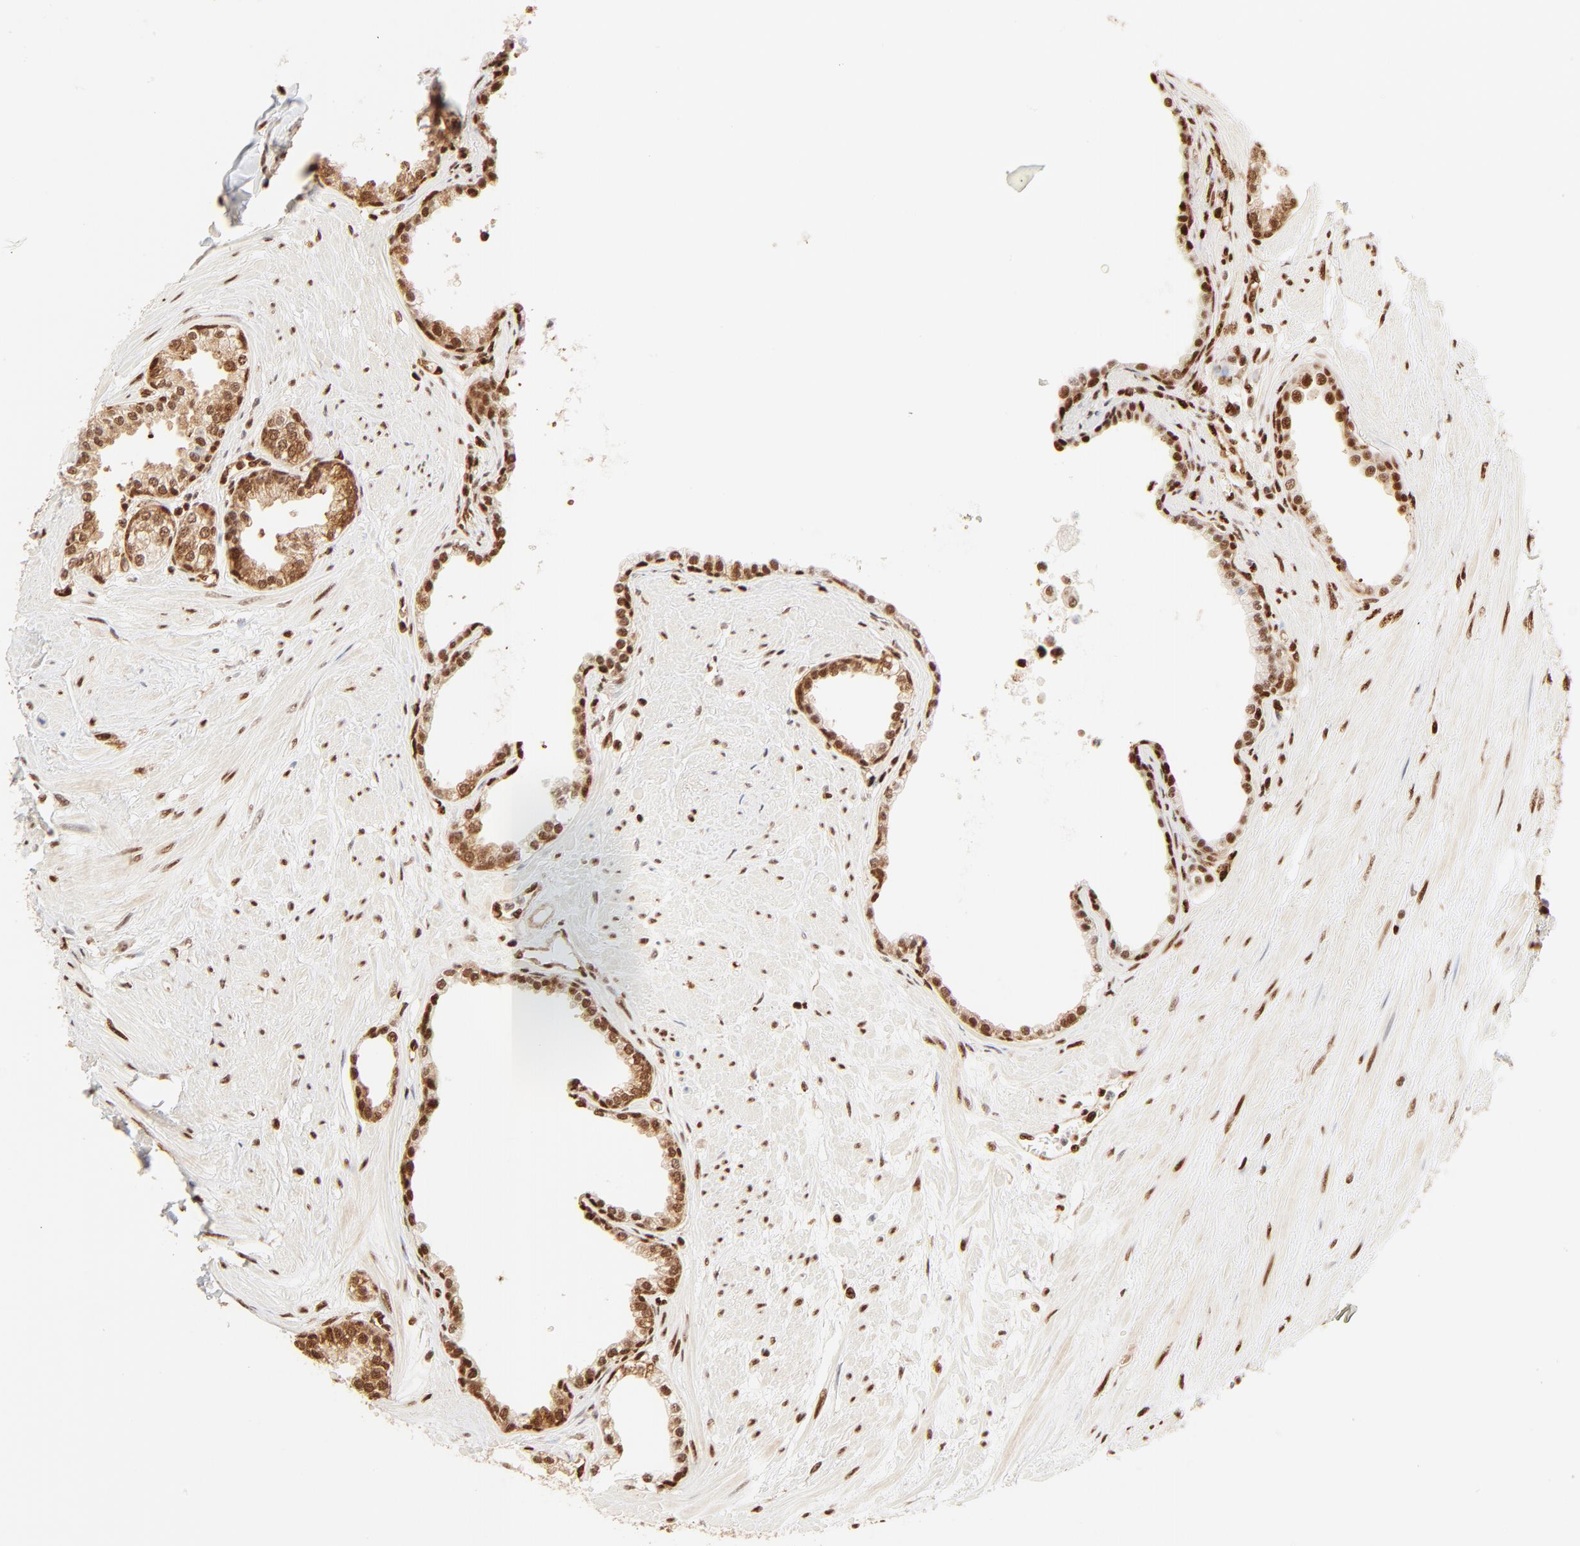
{"staining": {"intensity": "strong", "quantity": ">75%", "location": "cytoplasmic/membranous,nuclear"}, "tissue": "prostate", "cell_type": "Glandular cells", "image_type": "normal", "snomed": [{"axis": "morphology", "description": "Normal tissue, NOS"}, {"axis": "topography", "description": "Prostate"}], "caption": "The image reveals immunohistochemical staining of normal prostate. There is strong cytoplasmic/membranous,nuclear expression is appreciated in approximately >75% of glandular cells.", "gene": "FAM50A", "patient": {"sex": "male", "age": 64}}